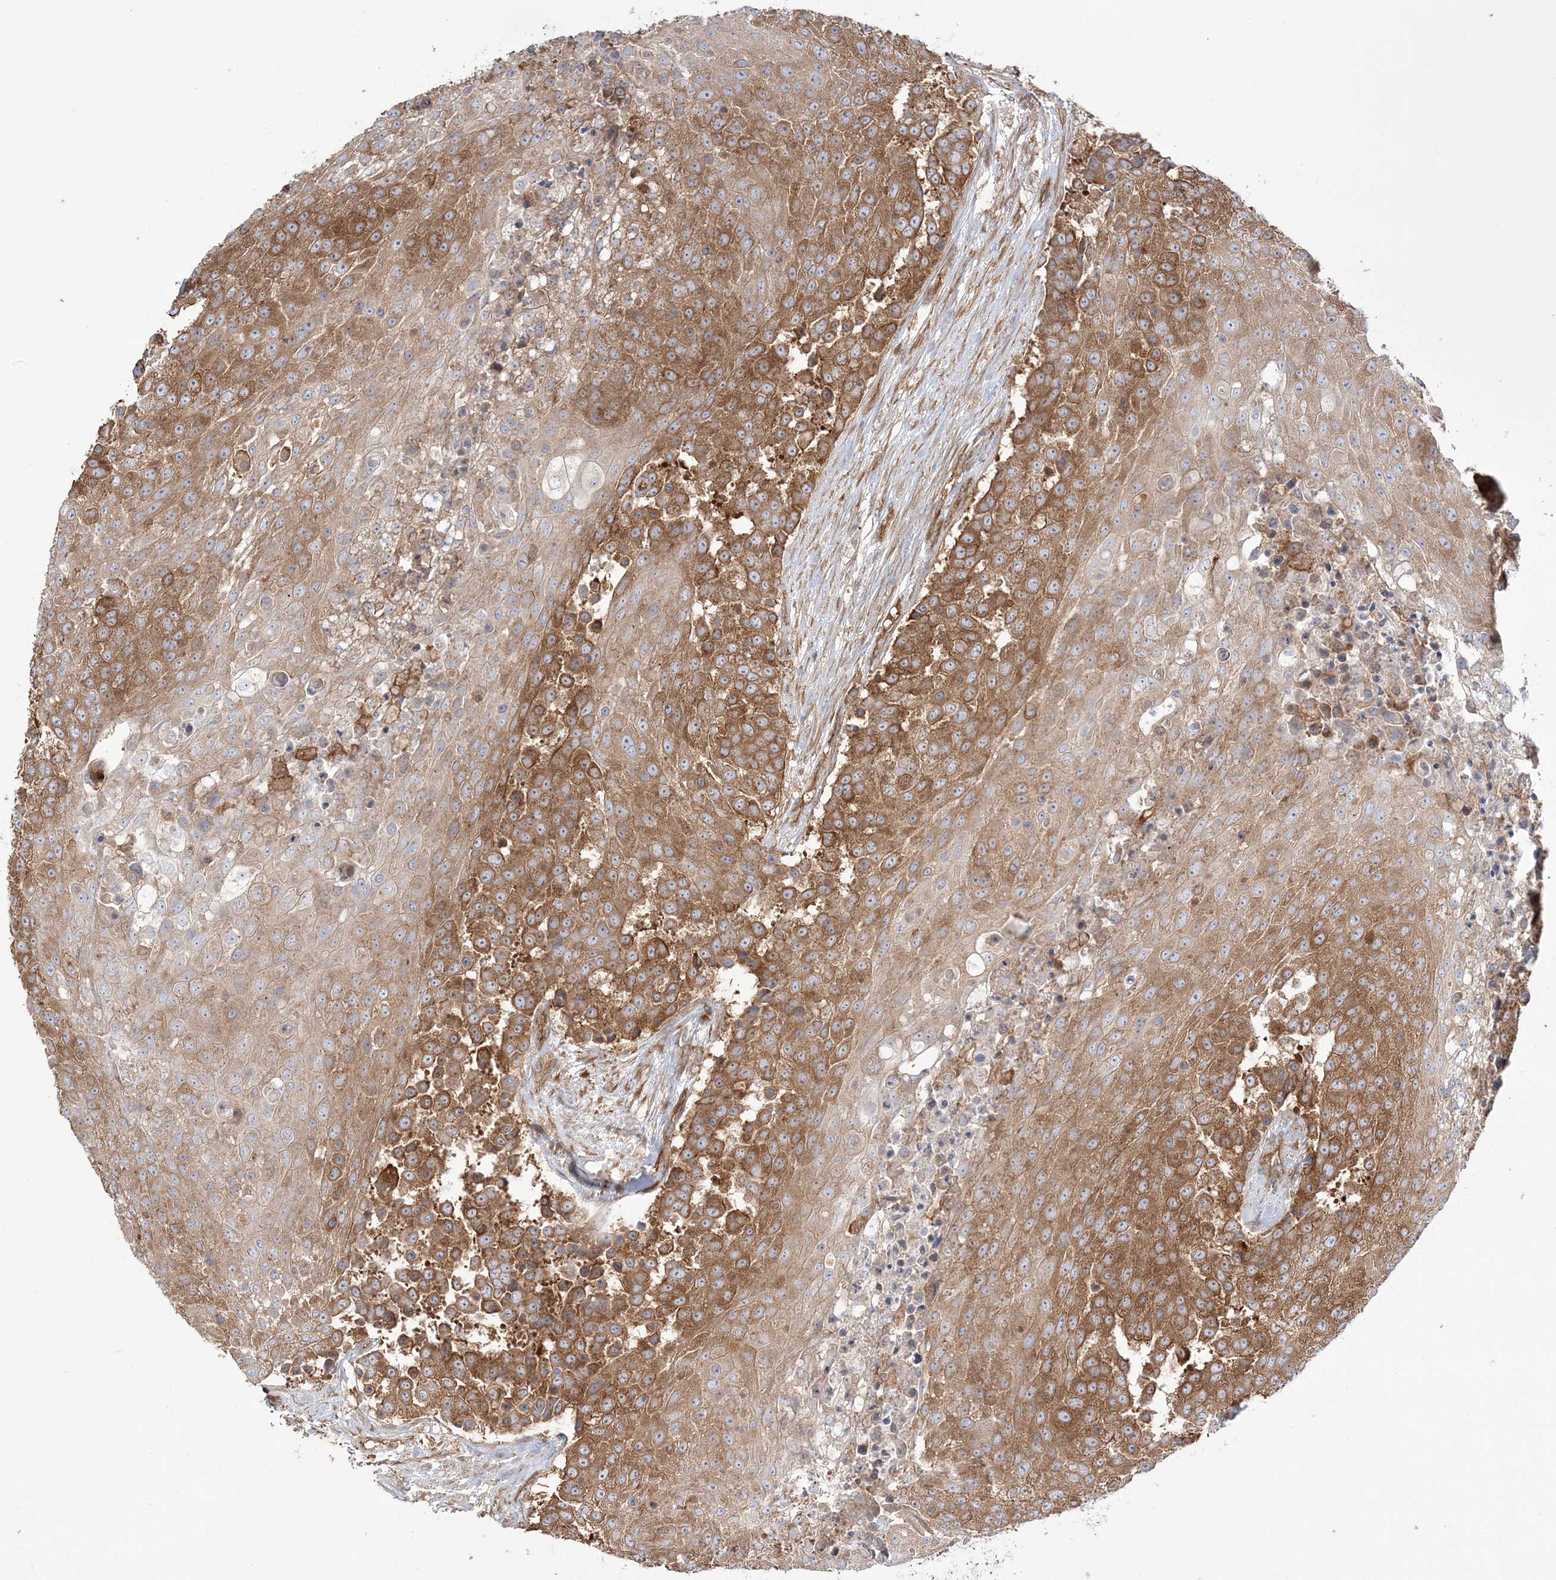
{"staining": {"intensity": "strong", "quantity": ">75%", "location": "cytoplasmic/membranous"}, "tissue": "urothelial cancer", "cell_type": "Tumor cells", "image_type": "cancer", "snomed": [{"axis": "morphology", "description": "Urothelial carcinoma, High grade"}, {"axis": "topography", "description": "Urinary bladder"}], "caption": "Urothelial cancer stained with a protein marker reveals strong staining in tumor cells.", "gene": "TBC1D5", "patient": {"sex": "female", "age": 63}}